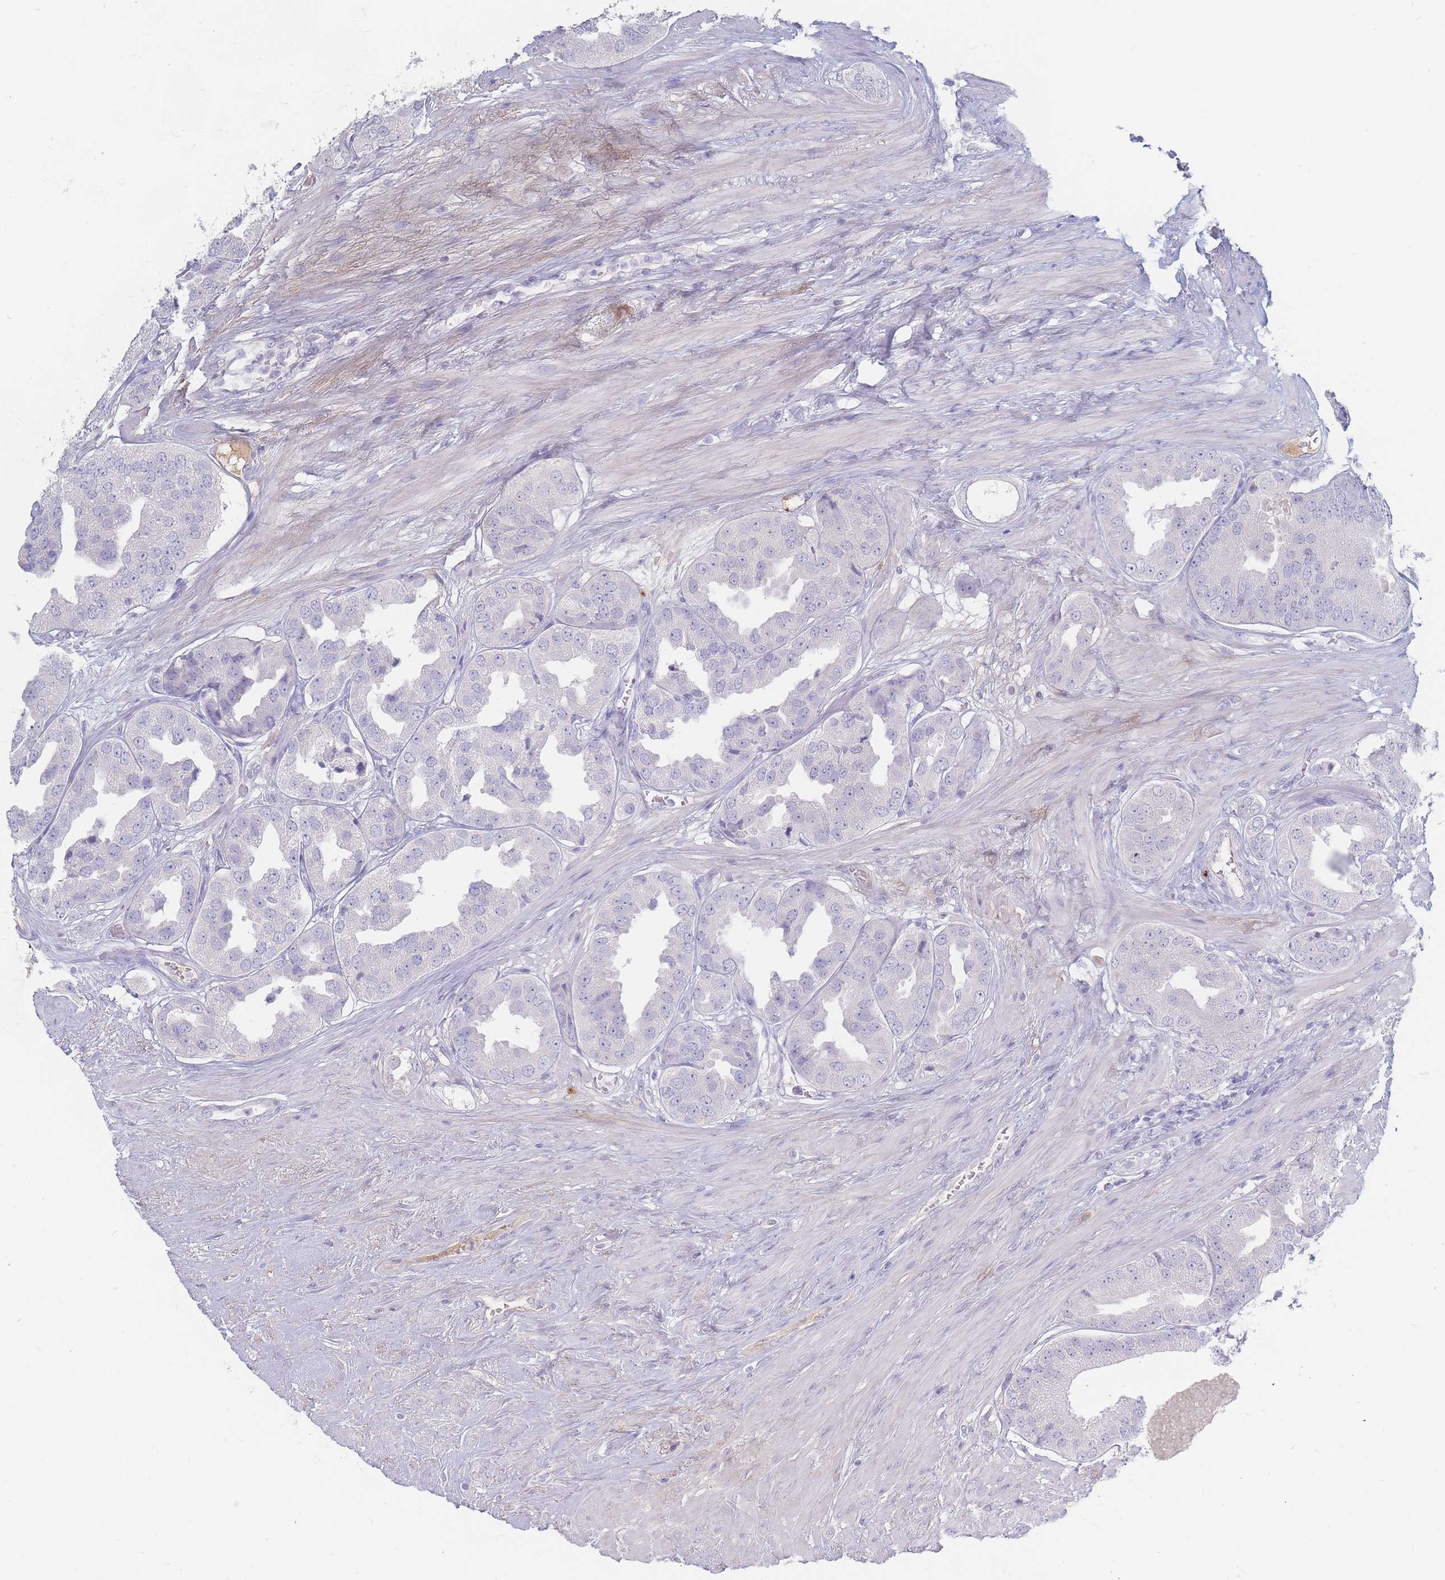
{"staining": {"intensity": "negative", "quantity": "none", "location": "none"}, "tissue": "prostate cancer", "cell_type": "Tumor cells", "image_type": "cancer", "snomed": [{"axis": "morphology", "description": "Adenocarcinoma, High grade"}, {"axis": "topography", "description": "Prostate"}], "caption": "A micrograph of prostate cancer stained for a protein shows no brown staining in tumor cells. Nuclei are stained in blue.", "gene": "PRG4", "patient": {"sex": "male", "age": 63}}